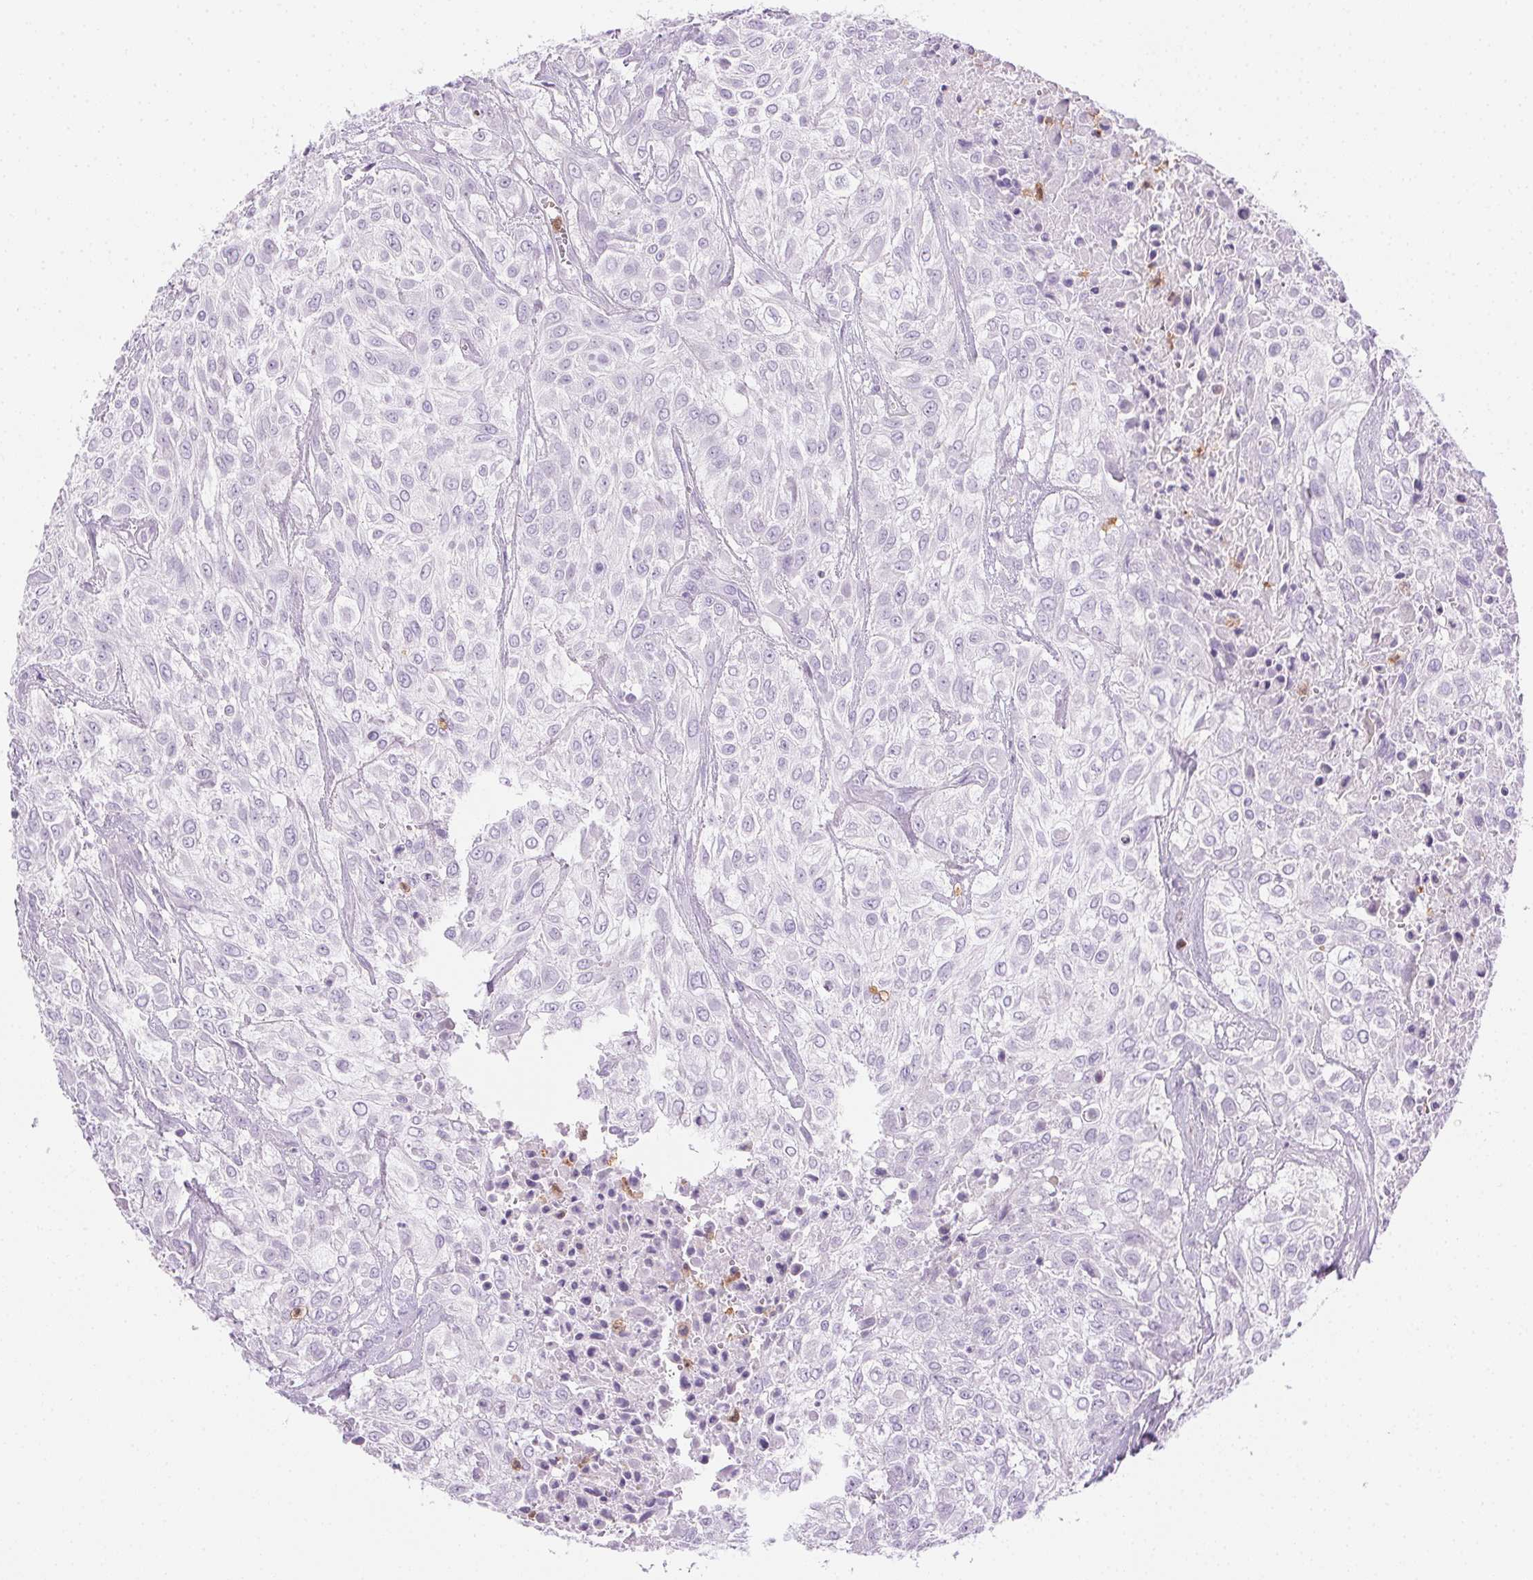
{"staining": {"intensity": "negative", "quantity": "none", "location": "none"}, "tissue": "urothelial cancer", "cell_type": "Tumor cells", "image_type": "cancer", "snomed": [{"axis": "morphology", "description": "Urothelial carcinoma, High grade"}, {"axis": "topography", "description": "Urinary bladder"}], "caption": "The image shows no staining of tumor cells in urothelial cancer. Nuclei are stained in blue.", "gene": "TMEM45A", "patient": {"sex": "male", "age": 57}}